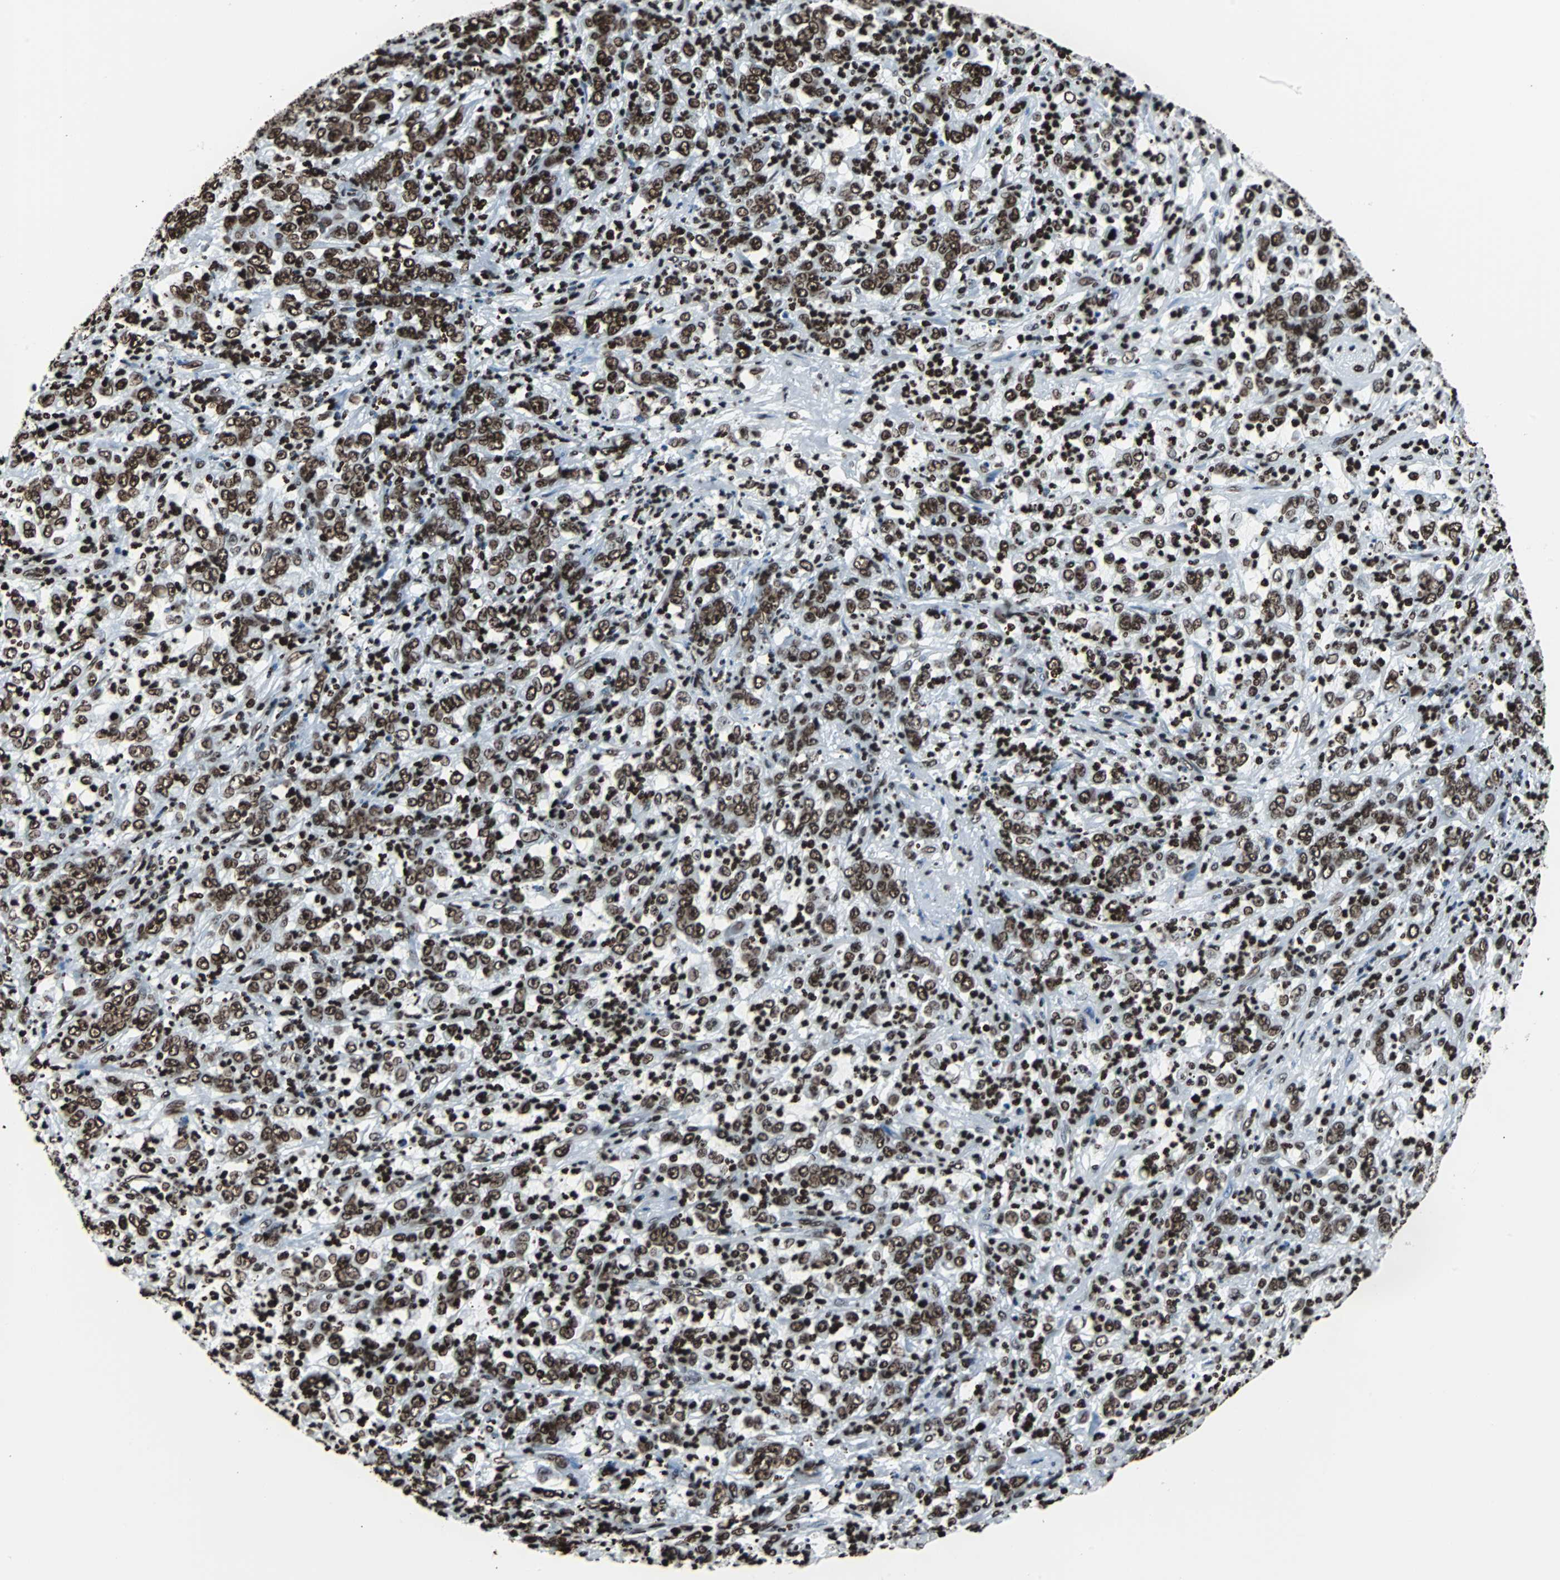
{"staining": {"intensity": "strong", "quantity": ">75%", "location": "nuclear"}, "tissue": "stomach cancer", "cell_type": "Tumor cells", "image_type": "cancer", "snomed": [{"axis": "morphology", "description": "Adenocarcinoma, NOS"}, {"axis": "topography", "description": "Stomach, lower"}], "caption": "Immunohistochemical staining of human stomach adenocarcinoma exhibits high levels of strong nuclear positivity in about >75% of tumor cells.", "gene": "H2BC18", "patient": {"sex": "female", "age": 71}}